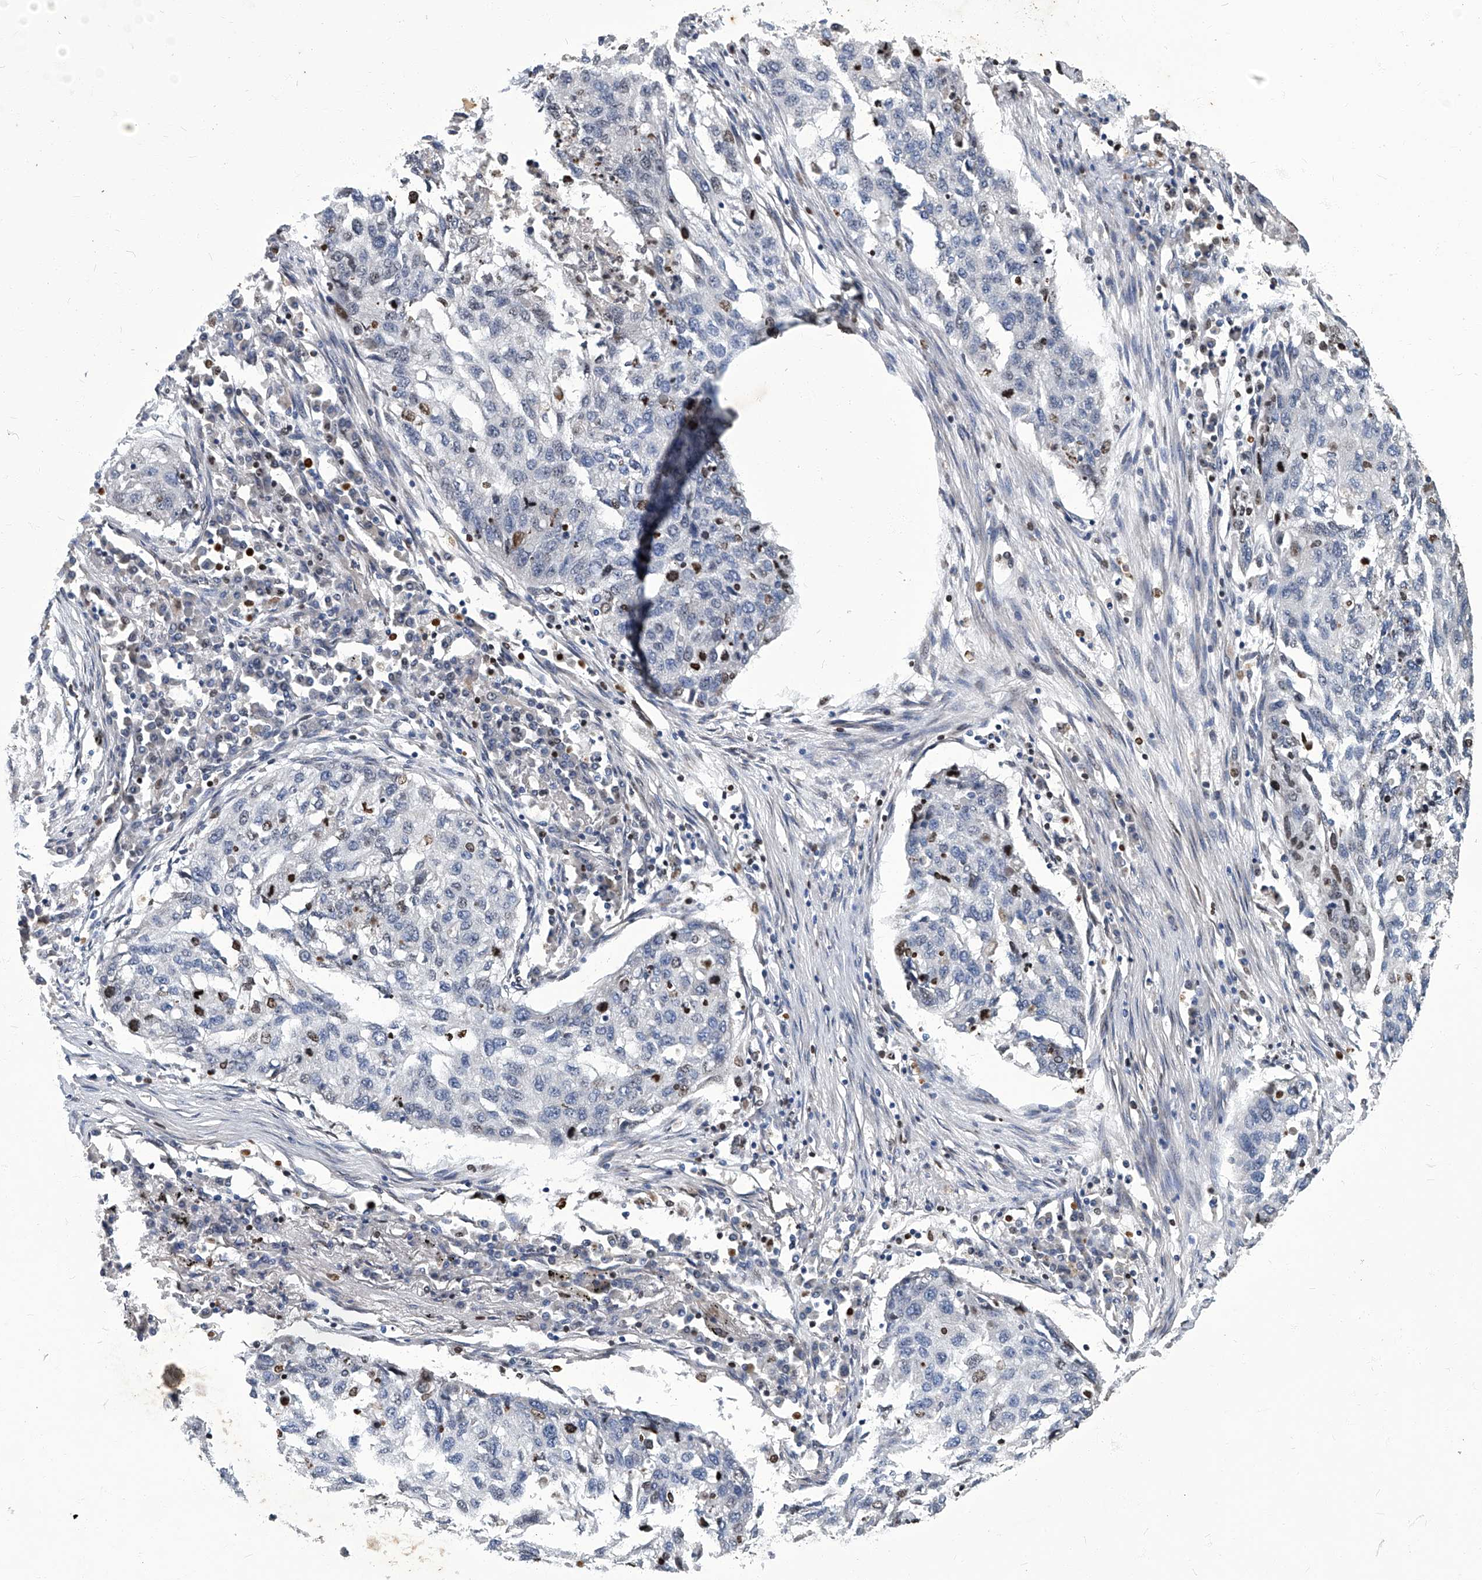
{"staining": {"intensity": "negative", "quantity": "none", "location": "none"}, "tissue": "lung cancer", "cell_type": "Tumor cells", "image_type": "cancer", "snomed": [{"axis": "morphology", "description": "Squamous cell carcinoma, NOS"}, {"axis": "topography", "description": "Lung"}], "caption": "This is an immunohistochemistry photomicrograph of human lung cancer. There is no positivity in tumor cells.", "gene": "TGFBR1", "patient": {"sex": "female", "age": 63}}